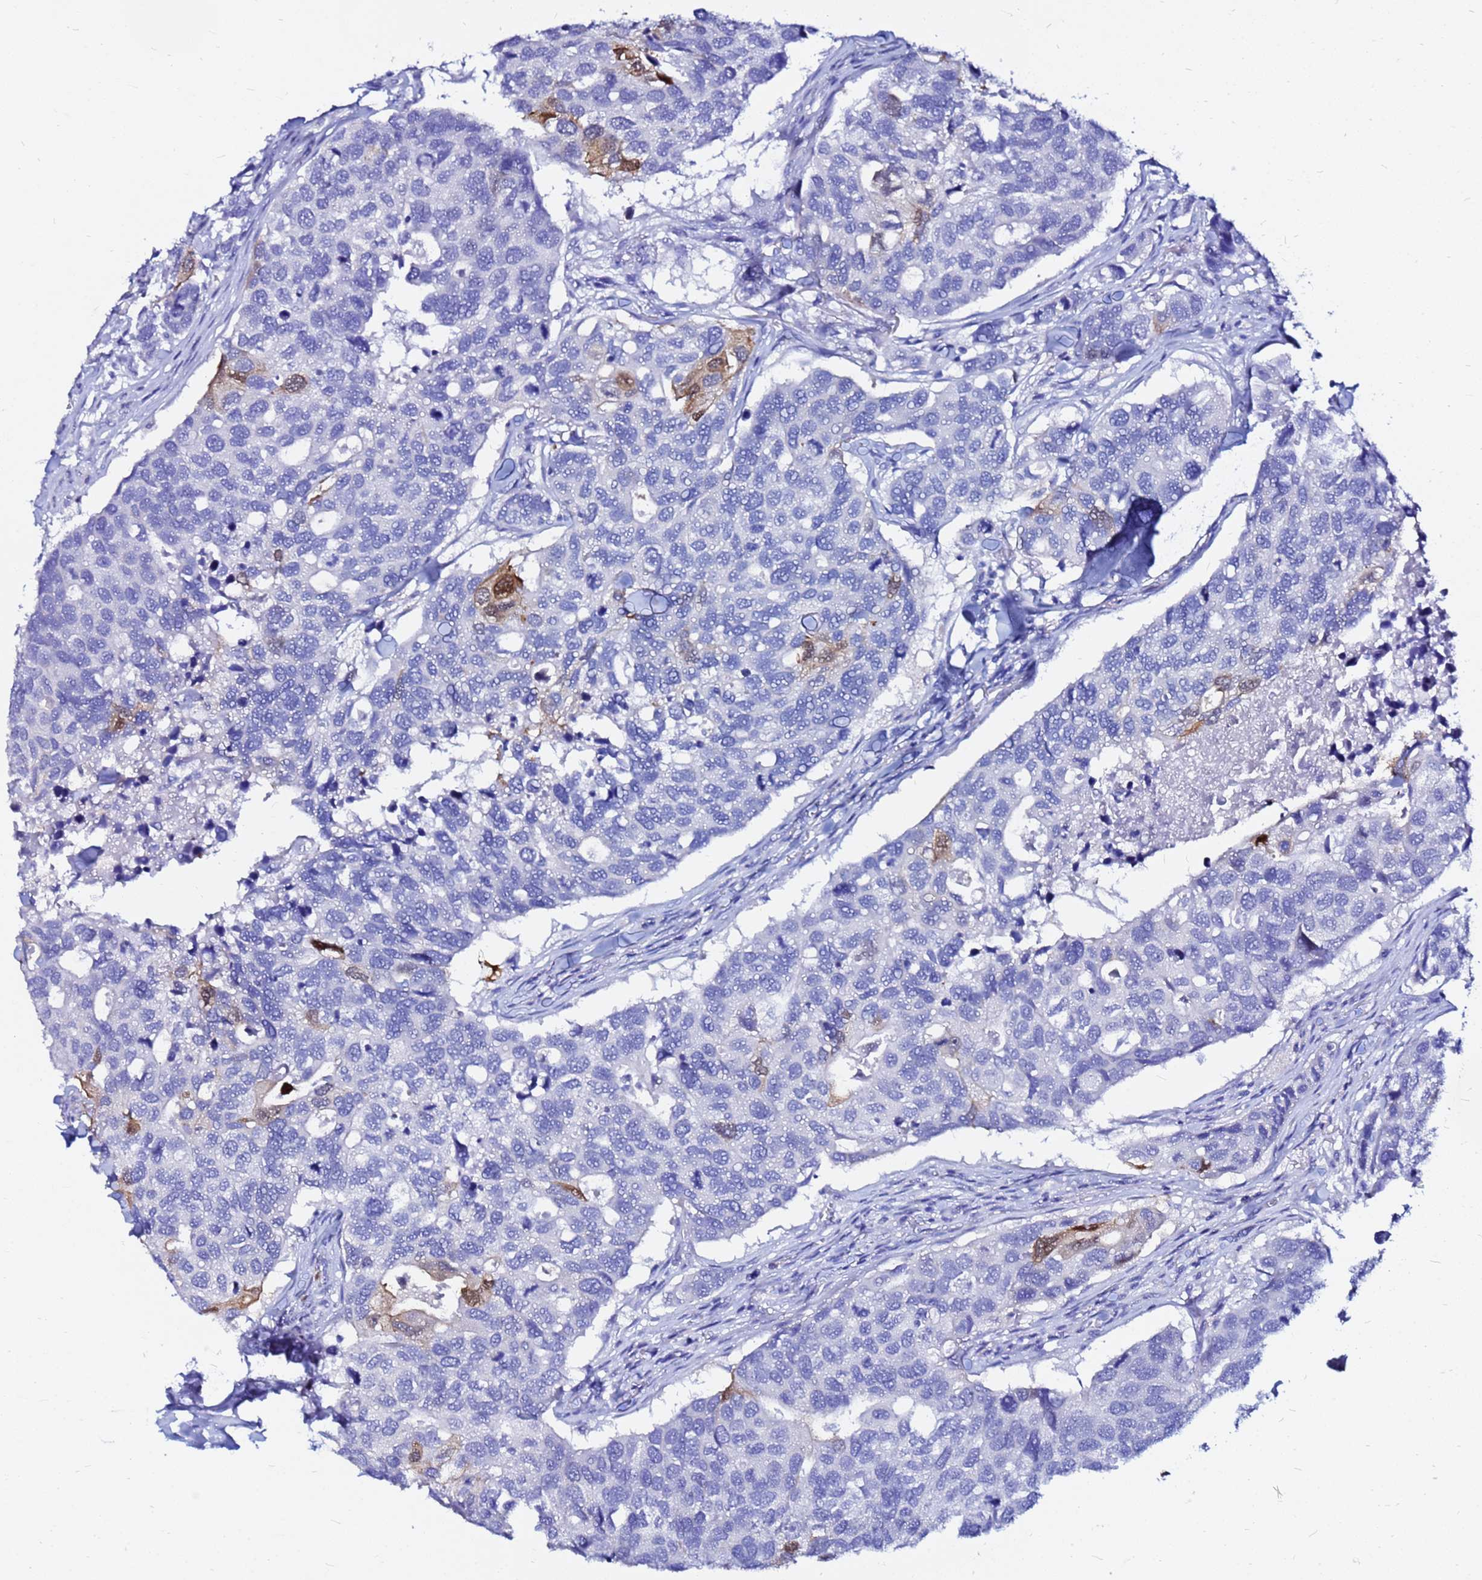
{"staining": {"intensity": "moderate", "quantity": "<25%", "location": "cytoplasmic/membranous"}, "tissue": "breast cancer", "cell_type": "Tumor cells", "image_type": "cancer", "snomed": [{"axis": "morphology", "description": "Duct carcinoma"}, {"axis": "topography", "description": "Breast"}], "caption": "Immunohistochemical staining of breast cancer (invasive ductal carcinoma) reveals moderate cytoplasmic/membranous protein staining in approximately <25% of tumor cells.", "gene": "PPP1R14C", "patient": {"sex": "female", "age": 83}}